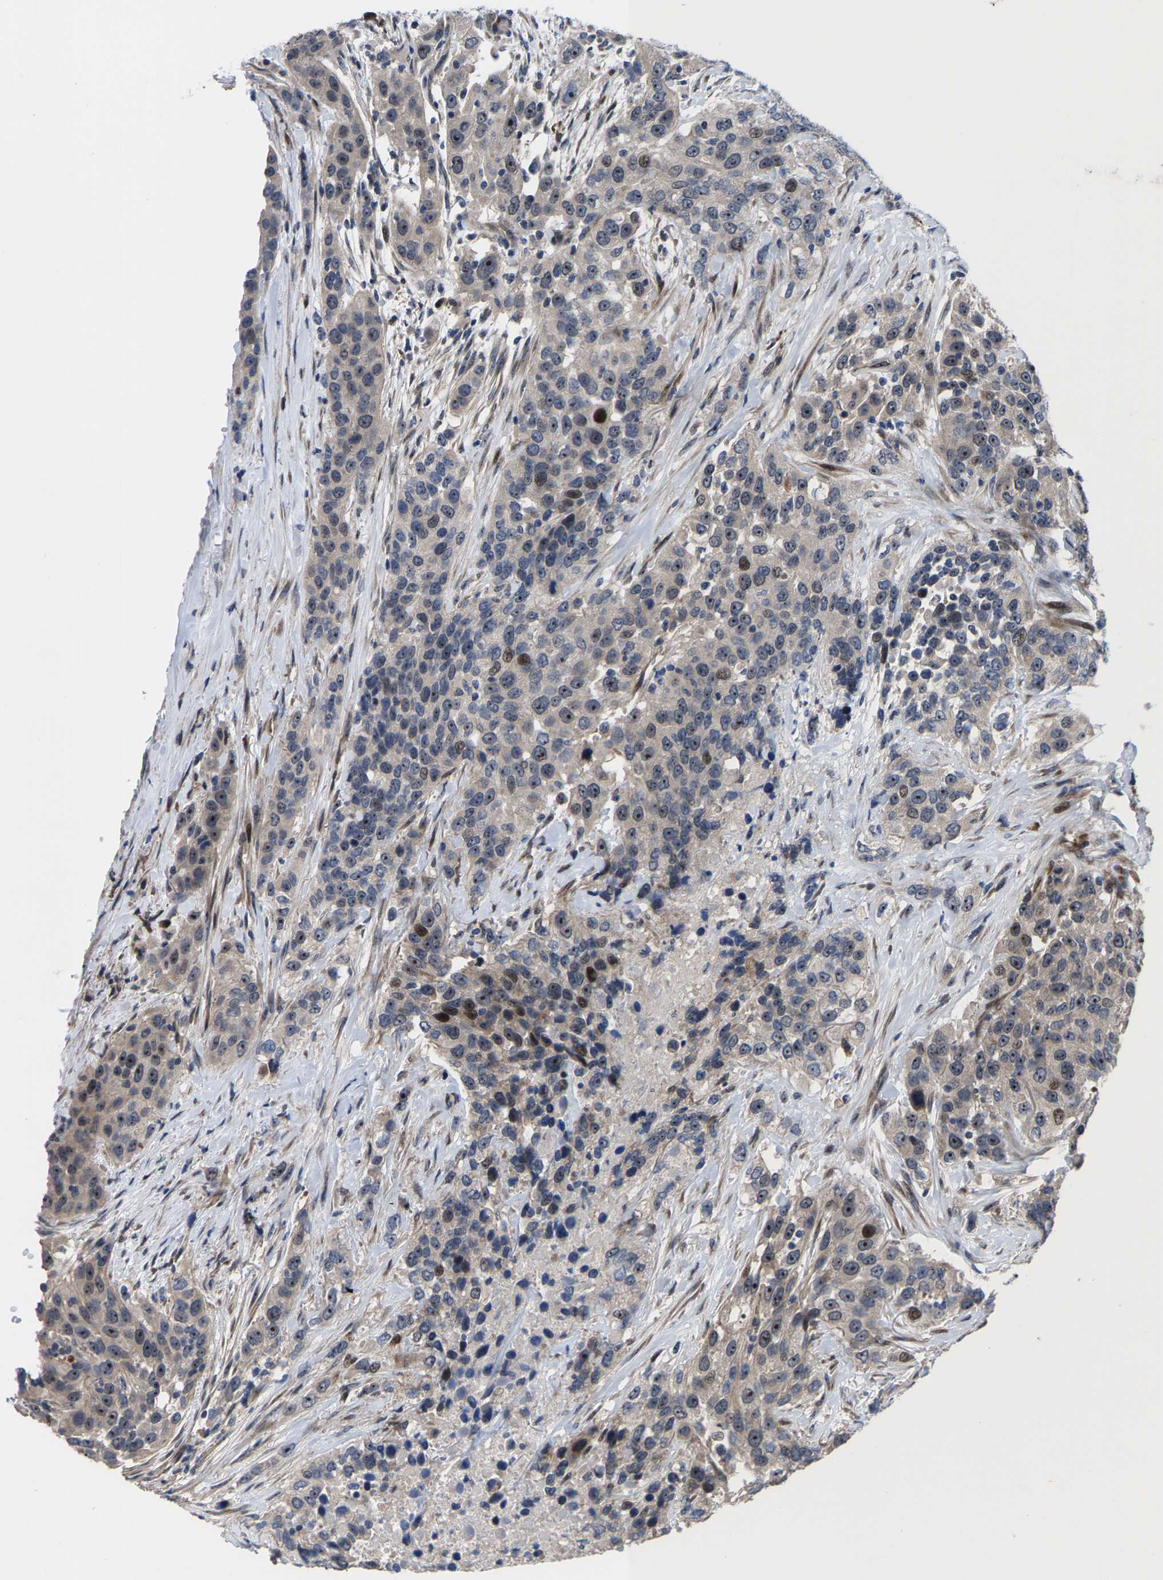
{"staining": {"intensity": "moderate", "quantity": "25%-75%", "location": "nuclear"}, "tissue": "urothelial cancer", "cell_type": "Tumor cells", "image_type": "cancer", "snomed": [{"axis": "morphology", "description": "Urothelial carcinoma, High grade"}, {"axis": "topography", "description": "Urinary bladder"}], "caption": "The histopathology image exhibits staining of urothelial carcinoma (high-grade), revealing moderate nuclear protein positivity (brown color) within tumor cells.", "gene": "HAUS6", "patient": {"sex": "female", "age": 80}}